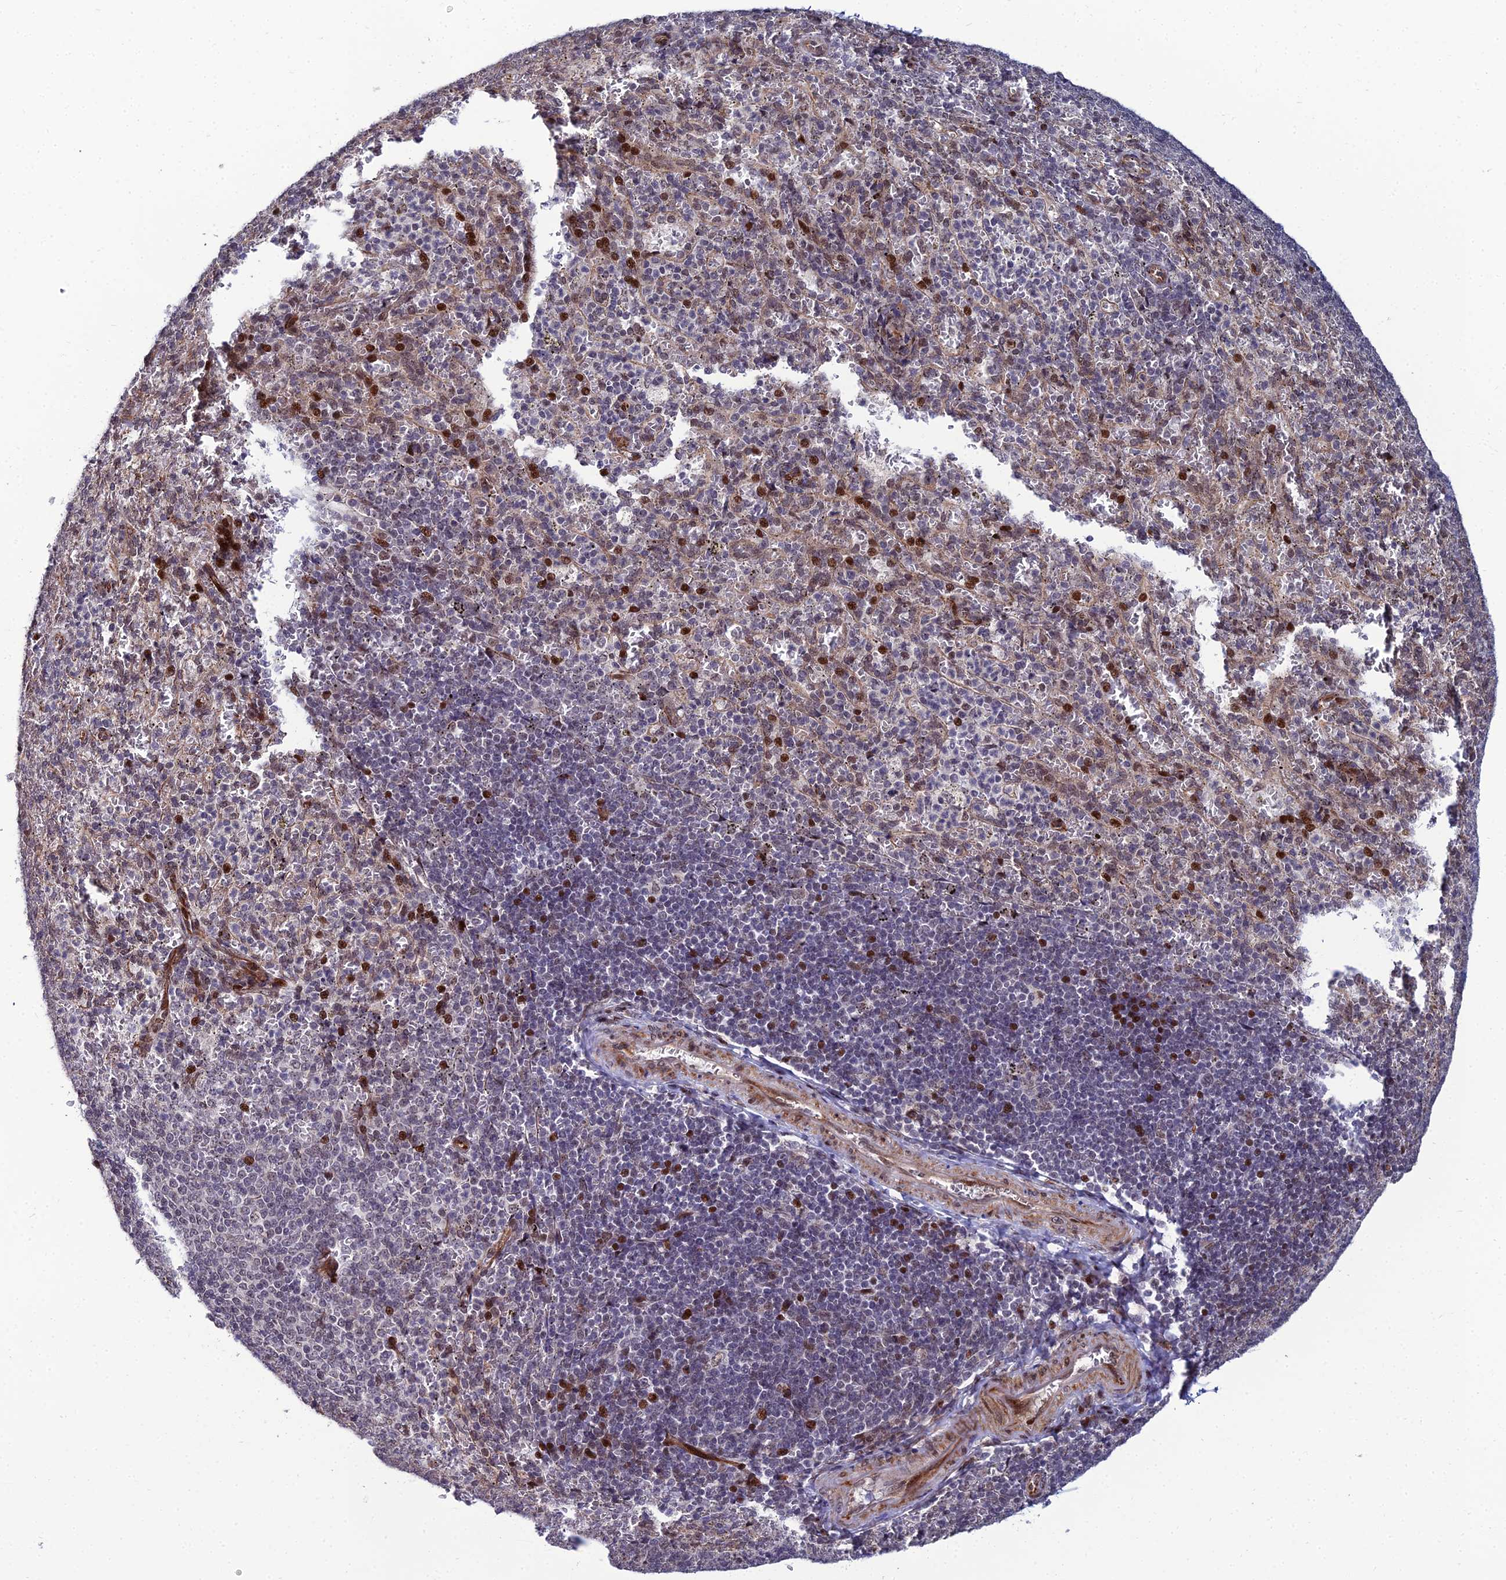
{"staining": {"intensity": "strong", "quantity": "<25%", "location": "nuclear"}, "tissue": "spleen", "cell_type": "Cells in red pulp", "image_type": "normal", "snomed": [{"axis": "morphology", "description": "Normal tissue, NOS"}, {"axis": "topography", "description": "Spleen"}], "caption": "Protein expression analysis of benign human spleen reveals strong nuclear staining in approximately <25% of cells in red pulp.", "gene": "ZNF668", "patient": {"sex": "female", "age": 21}}